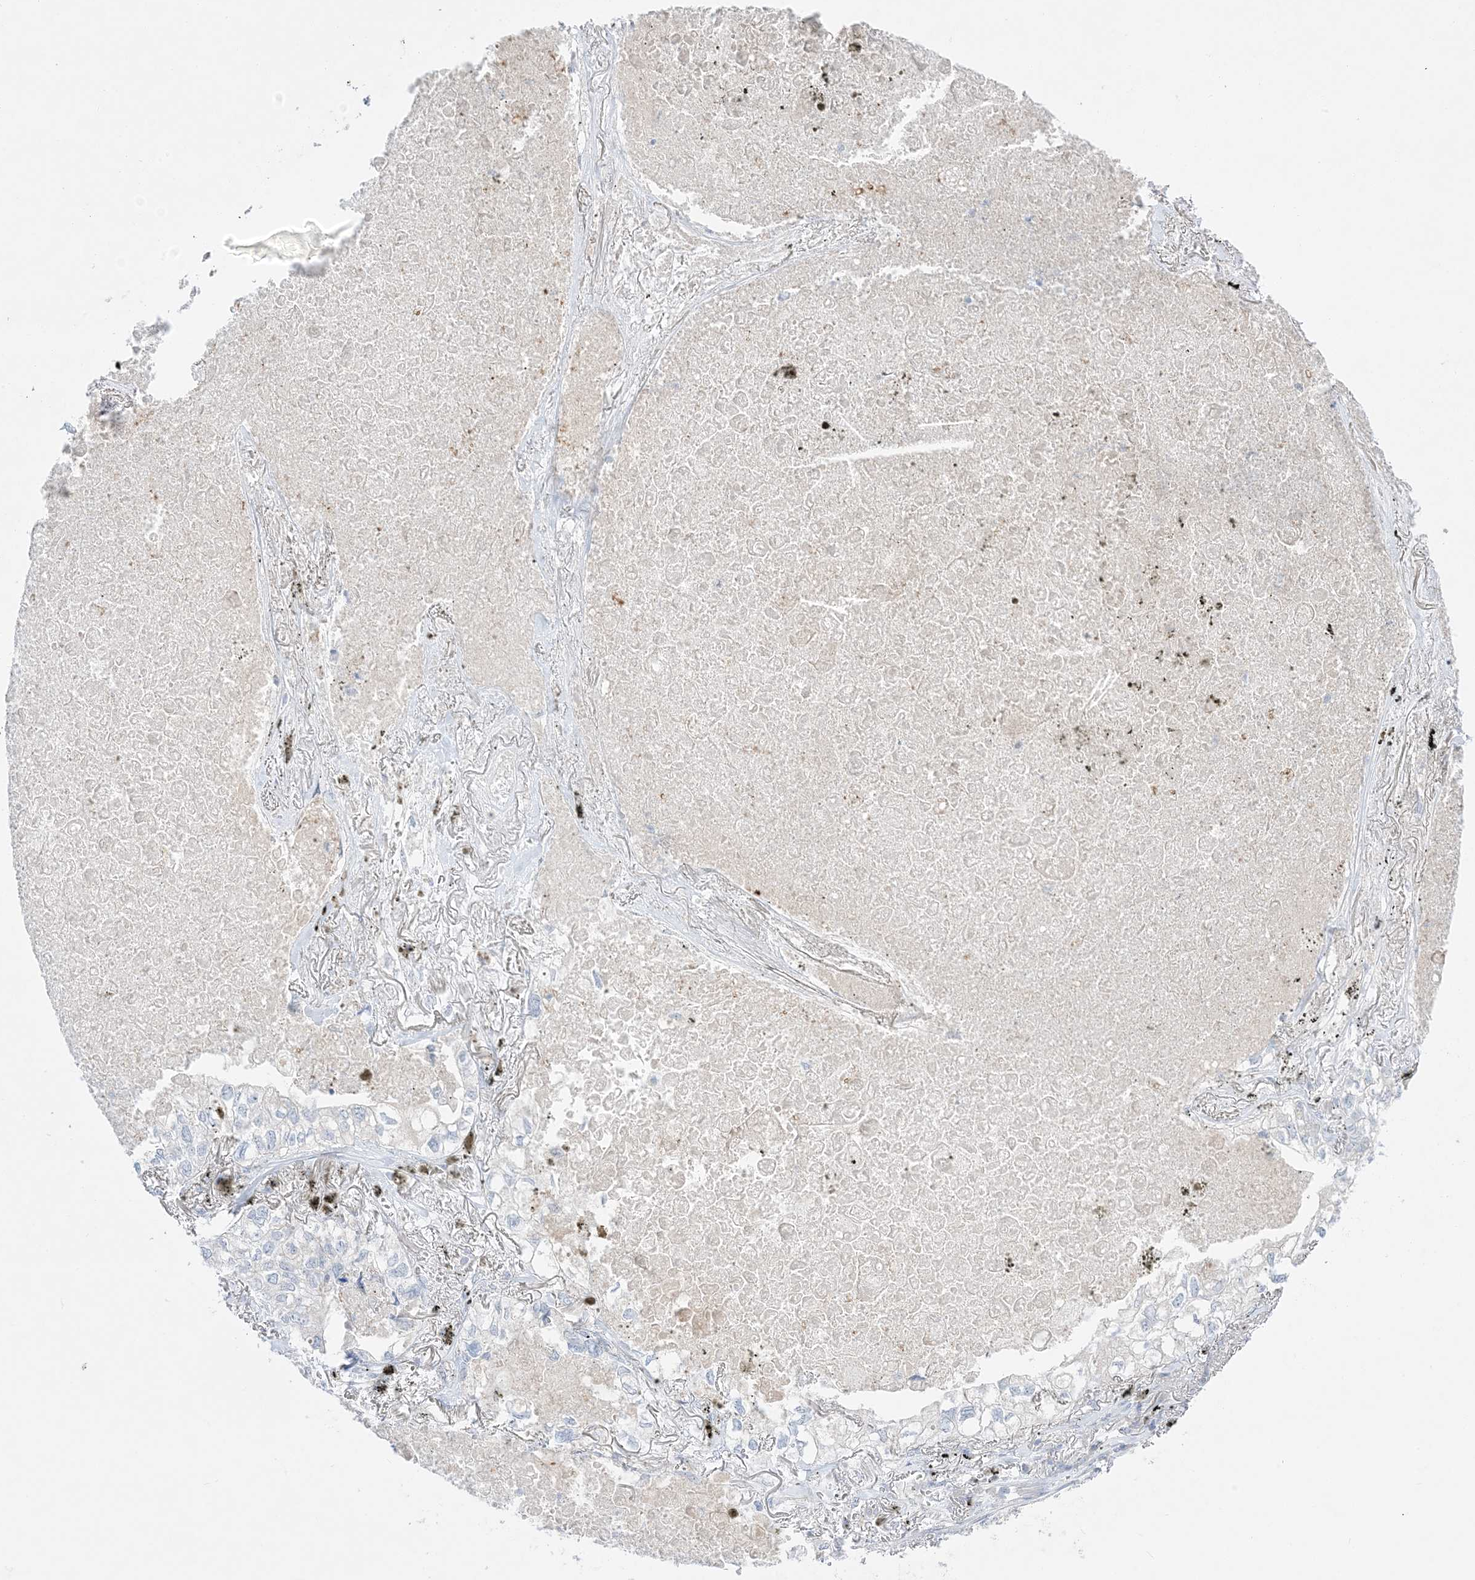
{"staining": {"intensity": "negative", "quantity": "none", "location": "none"}, "tissue": "lung cancer", "cell_type": "Tumor cells", "image_type": "cancer", "snomed": [{"axis": "morphology", "description": "Adenocarcinoma, NOS"}, {"axis": "topography", "description": "Lung"}], "caption": "Tumor cells are negative for brown protein staining in lung adenocarcinoma.", "gene": "FAM184A", "patient": {"sex": "male", "age": 65}}